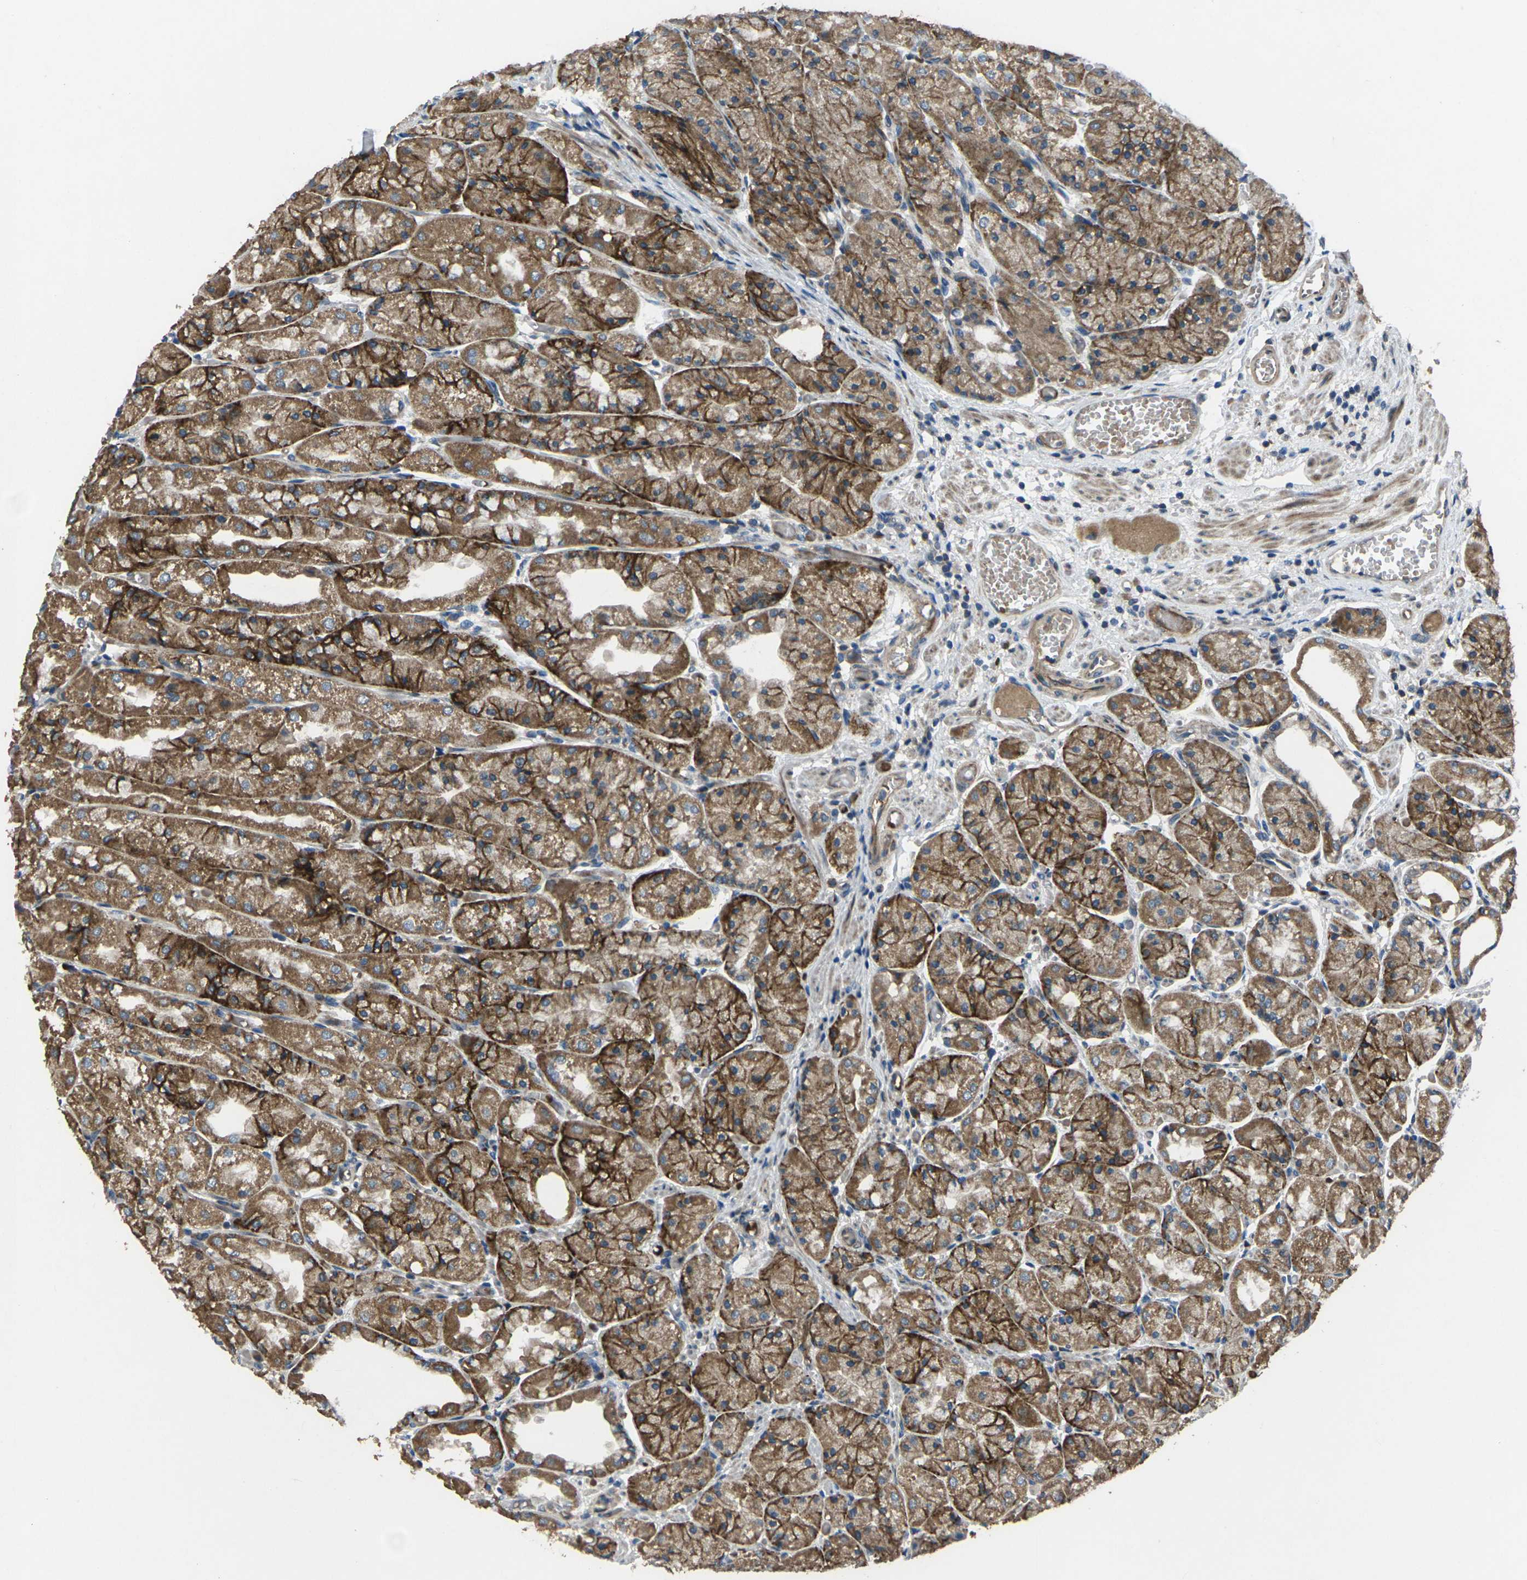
{"staining": {"intensity": "strong", "quantity": ">75%", "location": "cytoplasmic/membranous"}, "tissue": "stomach", "cell_type": "Glandular cells", "image_type": "normal", "snomed": [{"axis": "morphology", "description": "Normal tissue, NOS"}, {"axis": "topography", "description": "Stomach, upper"}], "caption": "This photomicrograph shows benign stomach stained with immunohistochemistry to label a protein in brown. The cytoplasmic/membranous of glandular cells show strong positivity for the protein. Nuclei are counter-stained blue.", "gene": "EDNRA", "patient": {"sex": "male", "age": 72}}